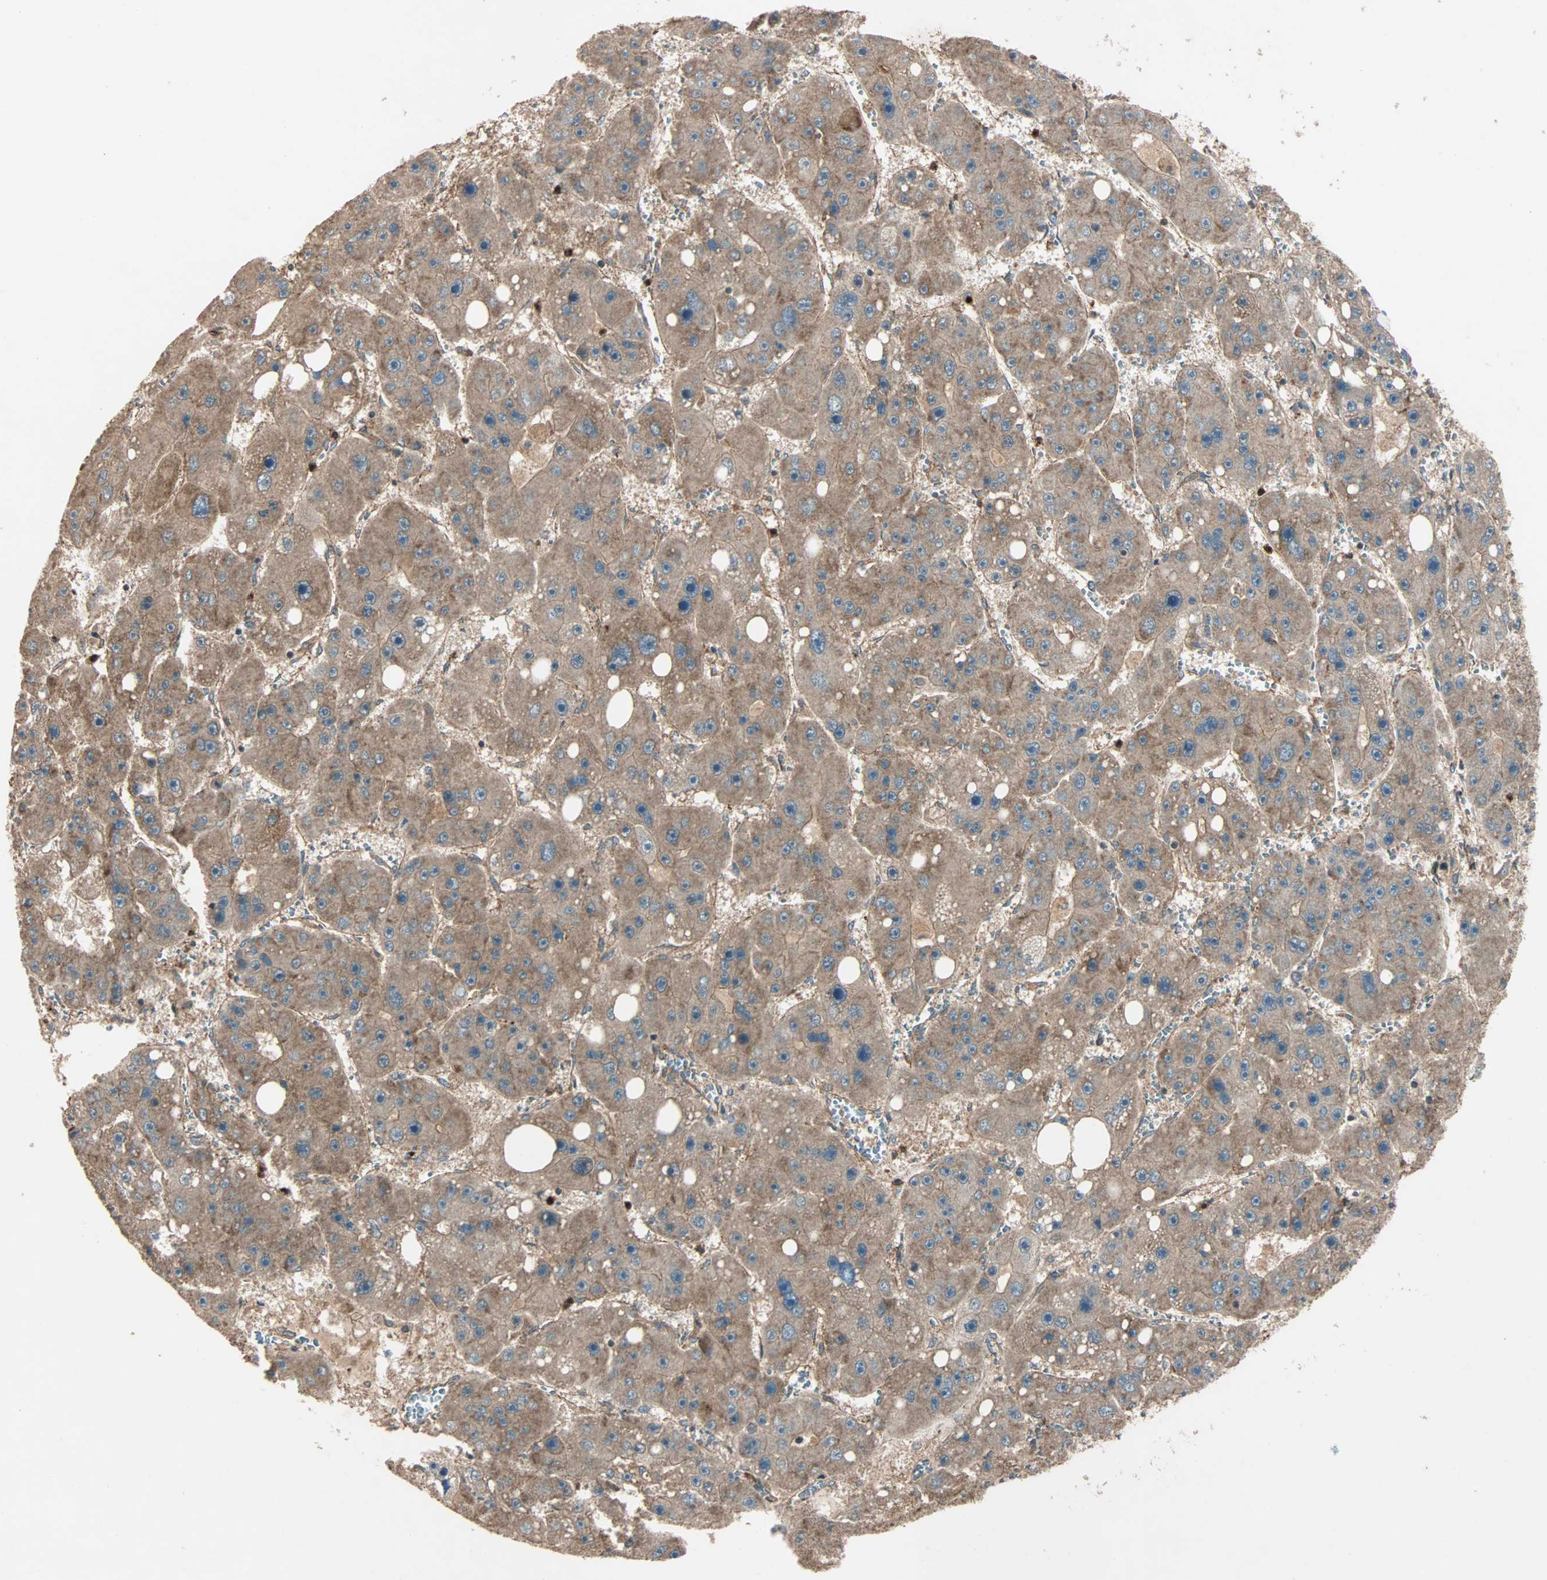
{"staining": {"intensity": "moderate", "quantity": ">75%", "location": "cytoplasmic/membranous"}, "tissue": "liver cancer", "cell_type": "Tumor cells", "image_type": "cancer", "snomed": [{"axis": "morphology", "description": "Carcinoma, Hepatocellular, NOS"}, {"axis": "topography", "description": "Liver"}], "caption": "This photomicrograph shows liver hepatocellular carcinoma stained with immunohistochemistry (IHC) to label a protein in brown. The cytoplasmic/membranous of tumor cells show moderate positivity for the protein. Nuclei are counter-stained blue.", "gene": "GCK", "patient": {"sex": "female", "age": 61}}